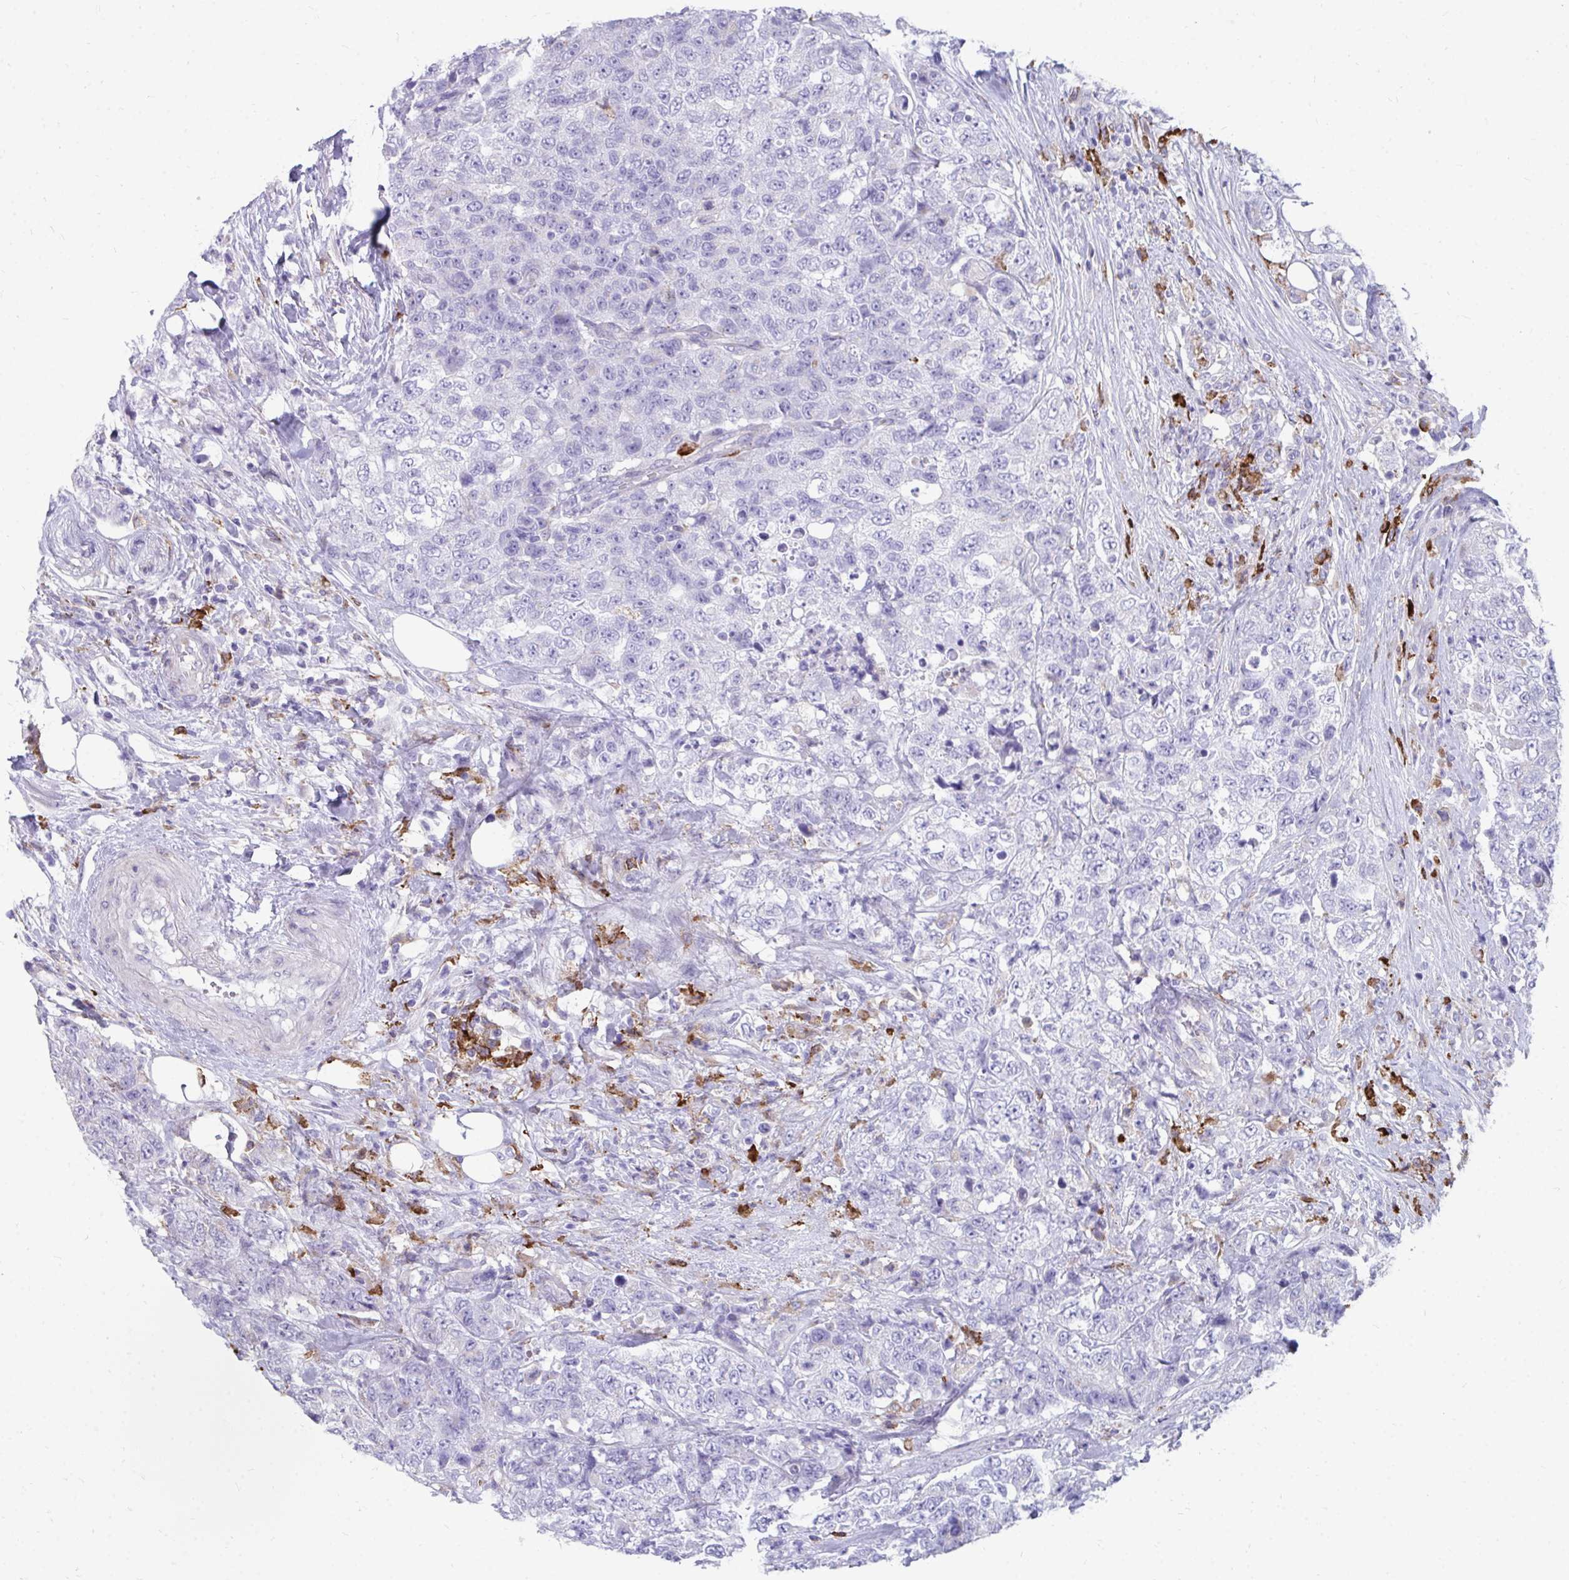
{"staining": {"intensity": "negative", "quantity": "none", "location": "none"}, "tissue": "urothelial cancer", "cell_type": "Tumor cells", "image_type": "cancer", "snomed": [{"axis": "morphology", "description": "Urothelial carcinoma, High grade"}, {"axis": "topography", "description": "Urinary bladder"}], "caption": "Urothelial cancer was stained to show a protein in brown. There is no significant positivity in tumor cells. Brightfield microscopy of IHC stained with DAB (3,3'-diaminobenzidine) (brown) and hematoxylin (blue), captured at high magnification.", "gene": "CD163", "patient": {"sex": "female", "age": 78}}